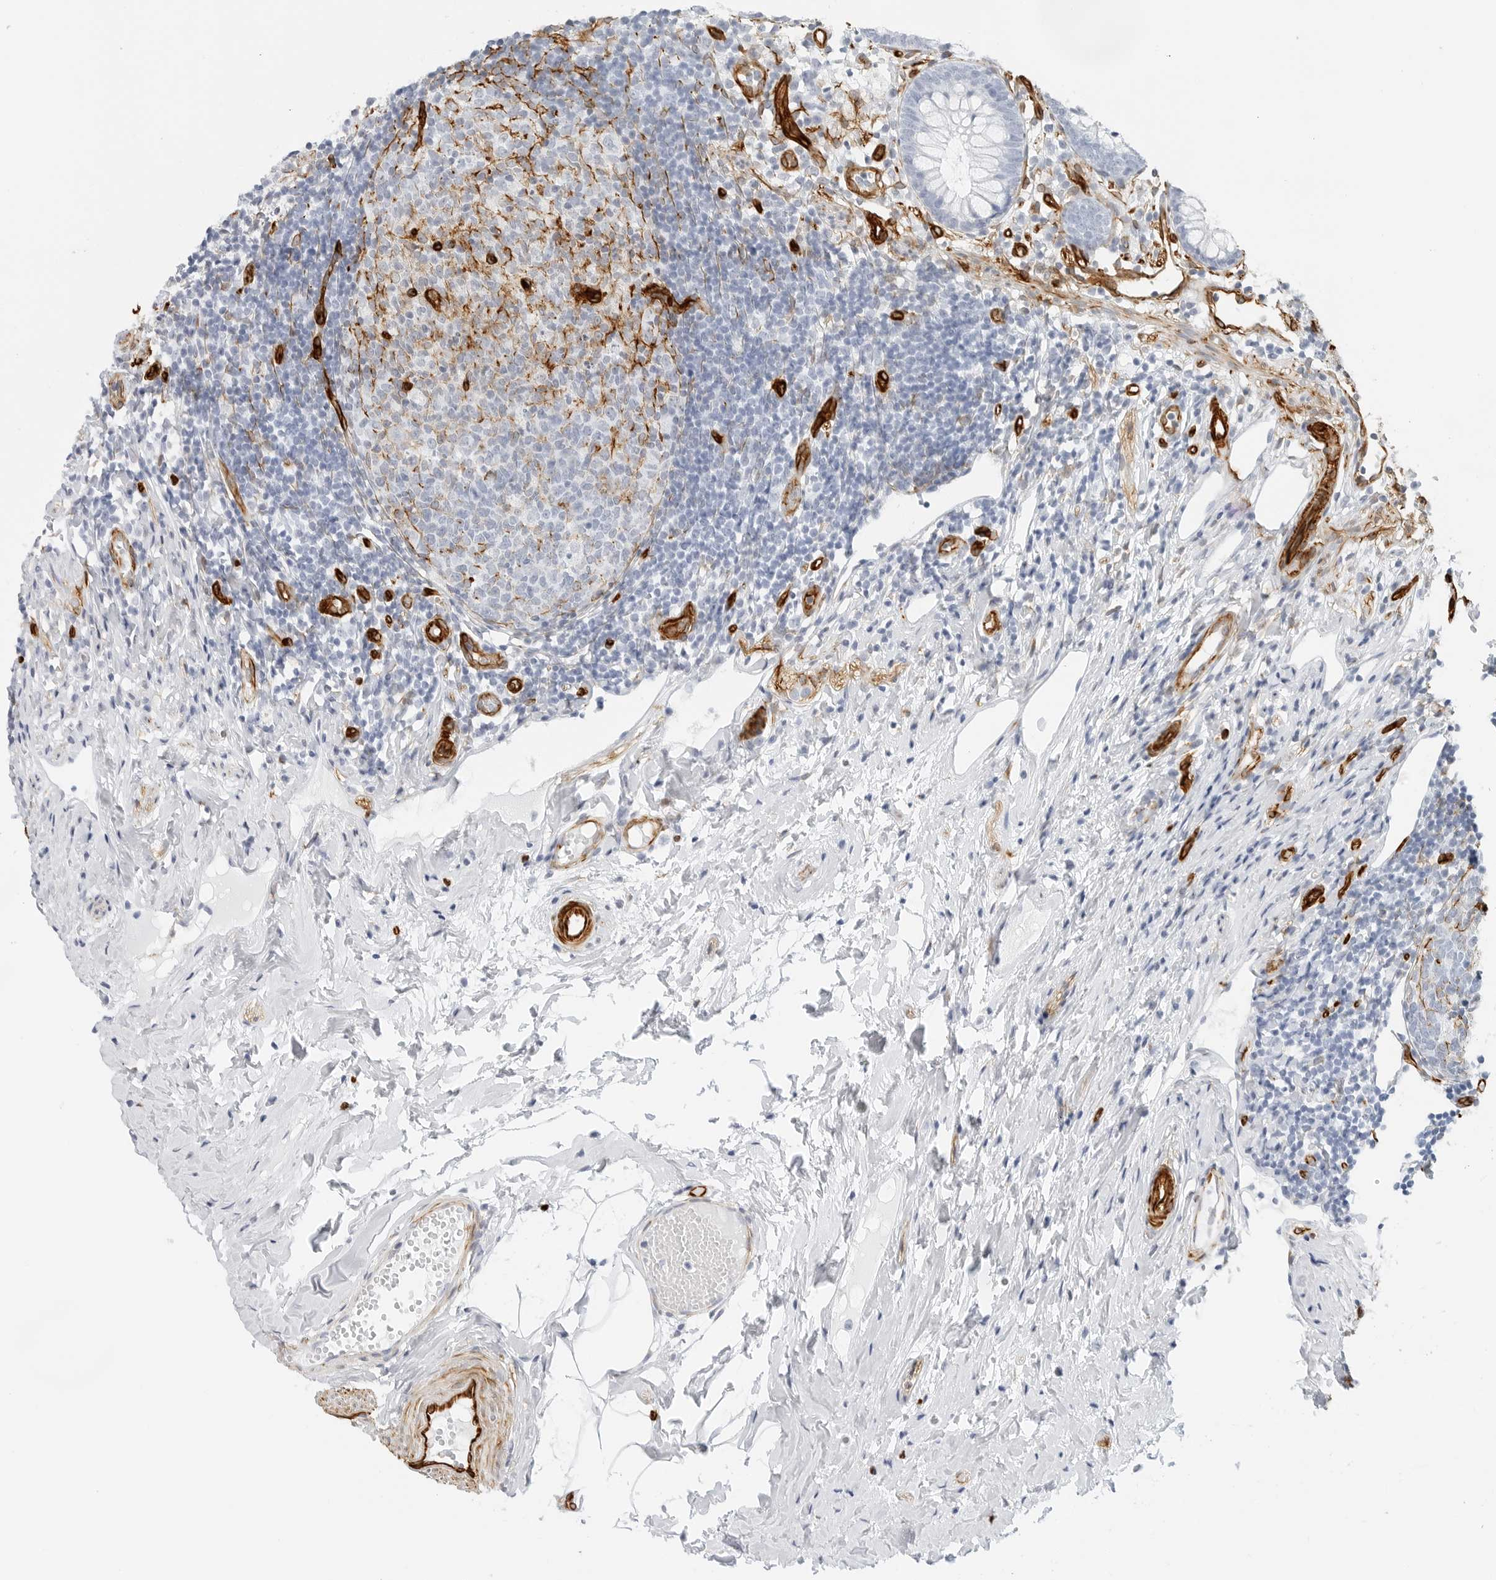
{"staining": {"intensity": "negative", "quantity": "none", "location": "none"}, "tissue": "appendix", "cell_type": "Glandular cells", "image_type": "normal", "snomed": [{"axis": "morphology", "description": "Normal tissue, NOS"}, {"axis": "topography", "description": "Appendix"}], "caption": "An image of appendix stained for a protein reveals no brown staining in glandular cells.", "gene": "NES", "patient": {"sex": "female", "age": 20}}